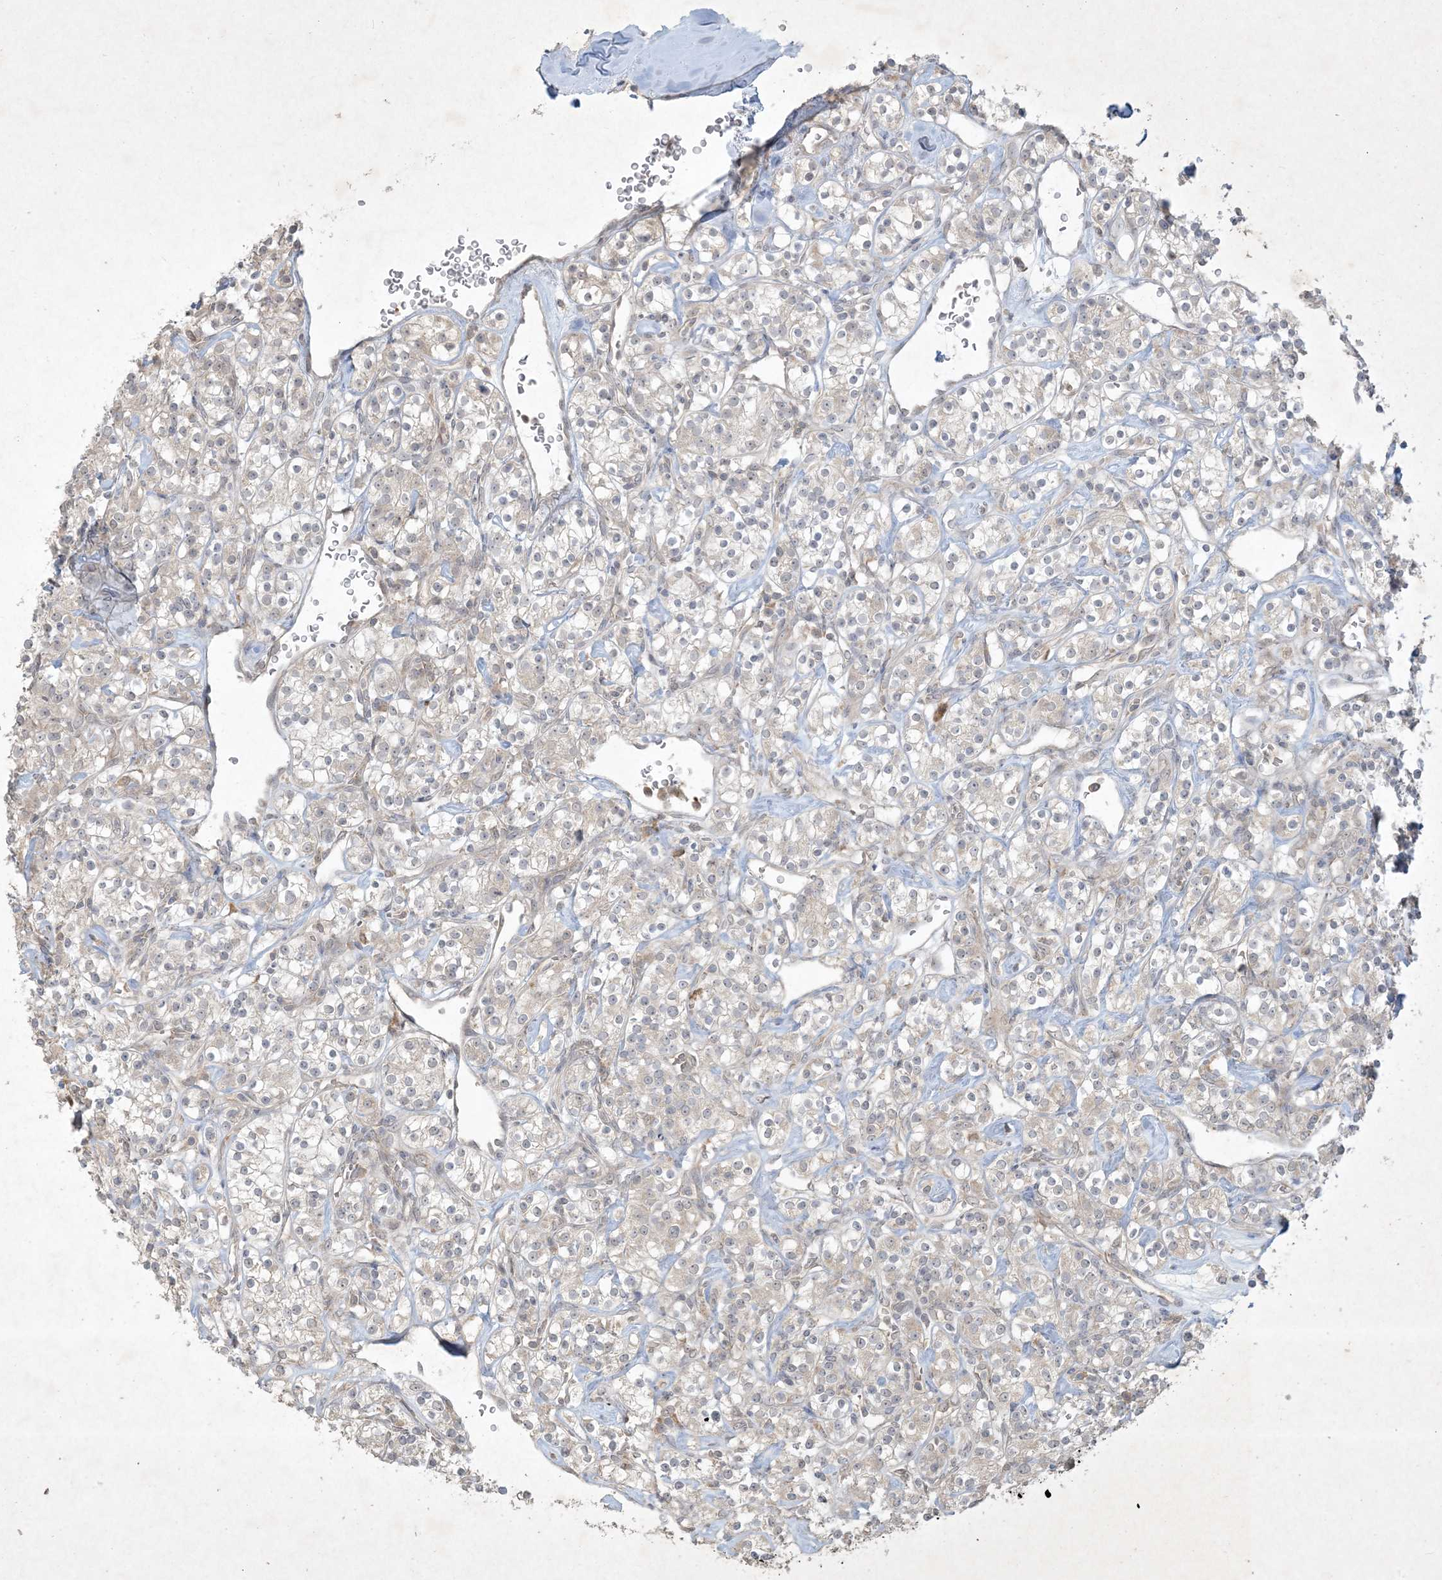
{"staining": {"intensity": "negative", "quantity": "none", "location": "none"}, "tissue": "renal cancer", "cell_type": "Tumor cells", "image_type": "cancer", "snomed": [{"axis": "morphology", "description": "Adenocarcinoma, NOS"}, {"axis": "topography", "description": "Kidney"}], "caption": "Tumor cells are negative for protein expression in human renal adenocarcinoma.", "gene": "NRBP2", "patient": {"sex": "male", "age": 77}}